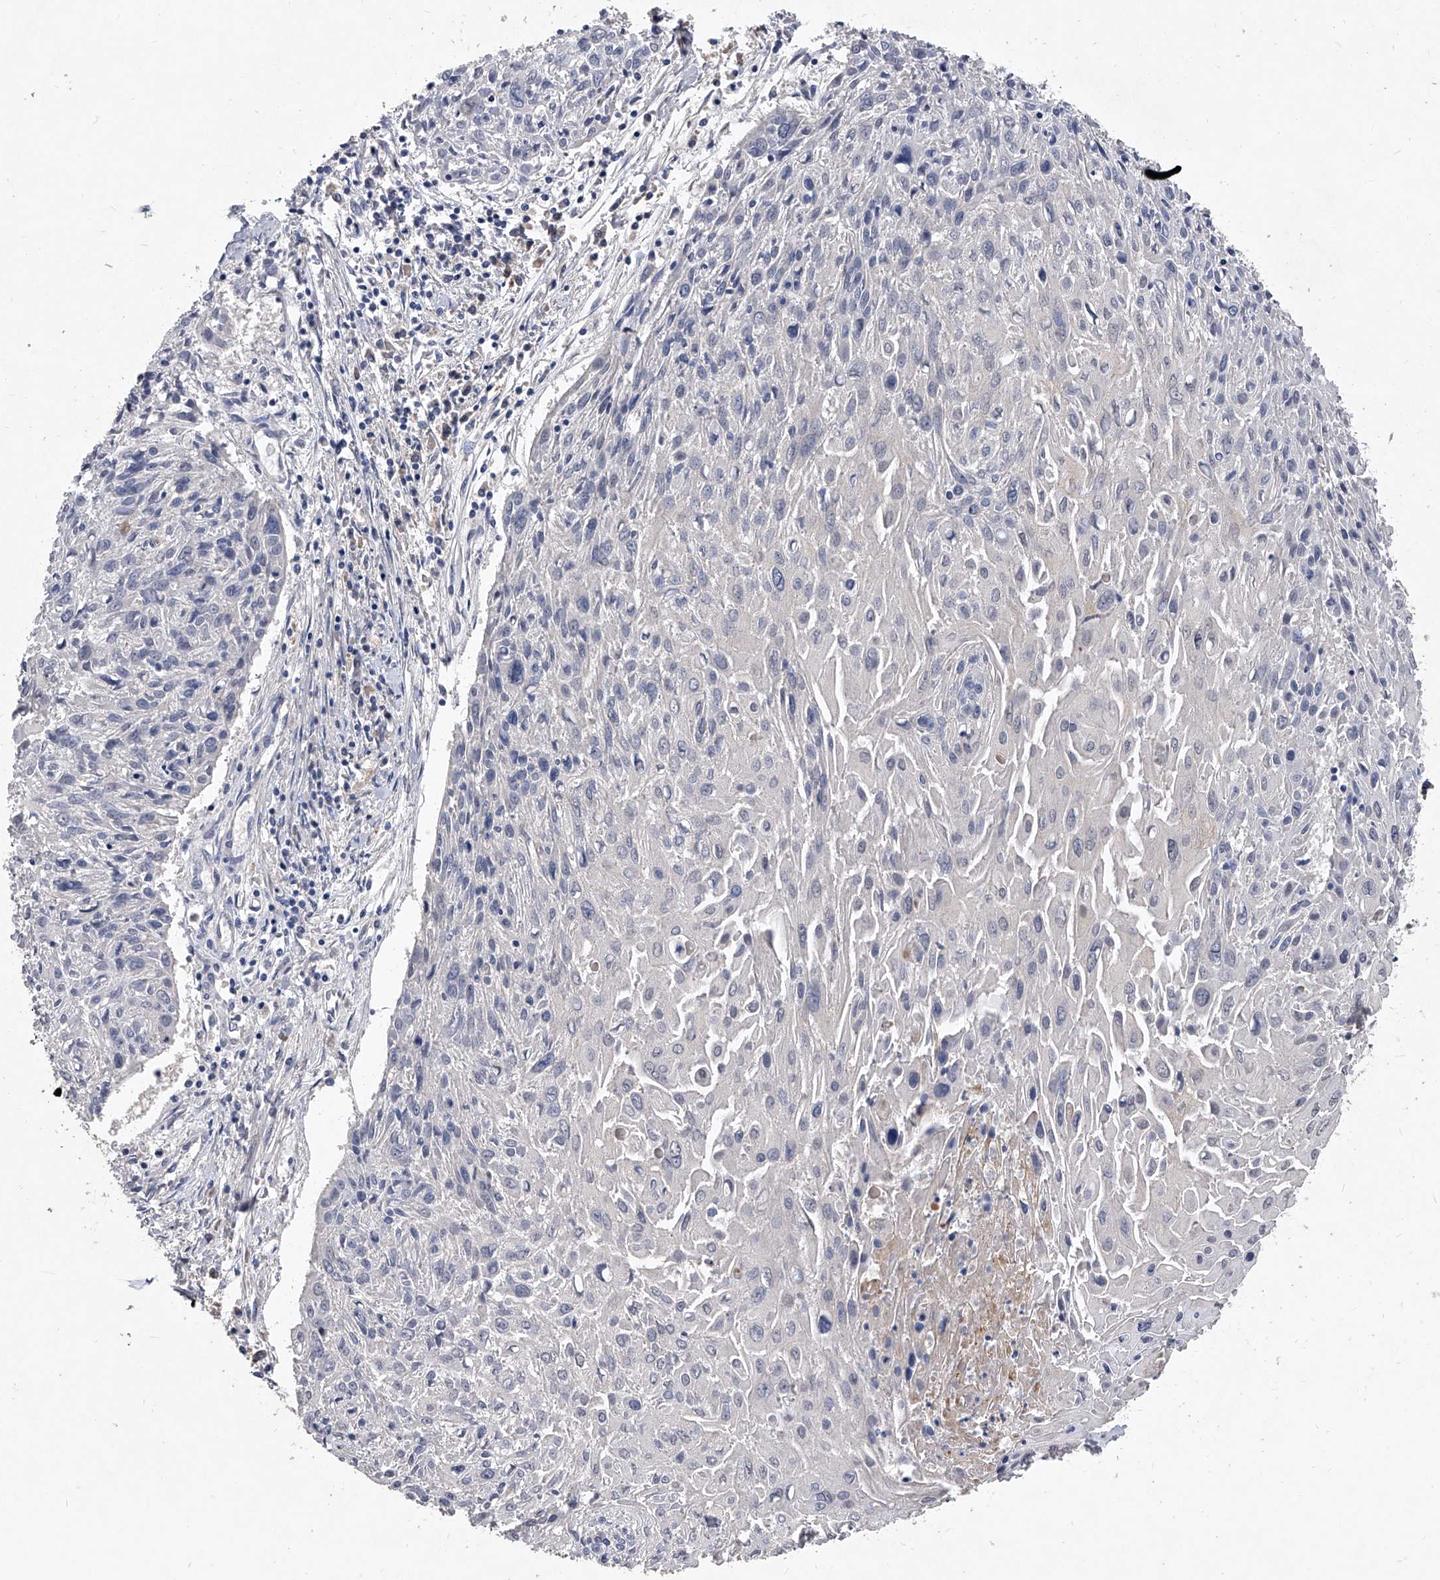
{"staining": {"intensity": "negative", "quantity": "none", "location": "none"}, "tissue": "cervical cancer", "cell_type": "Tumor cells", "image_type": "cancer", "snomed": [{"axis": "morphology", "description": "Squamous cell carcinoma, NOS"}, {"axis": "topography", "description": "Cervix"}], "caption": "Immunohistochemistry (IHC) of human cervical cancer displays no staining in tumor cells.", "gene": "C5", "patient": {"sex": "female", "age": 51}}